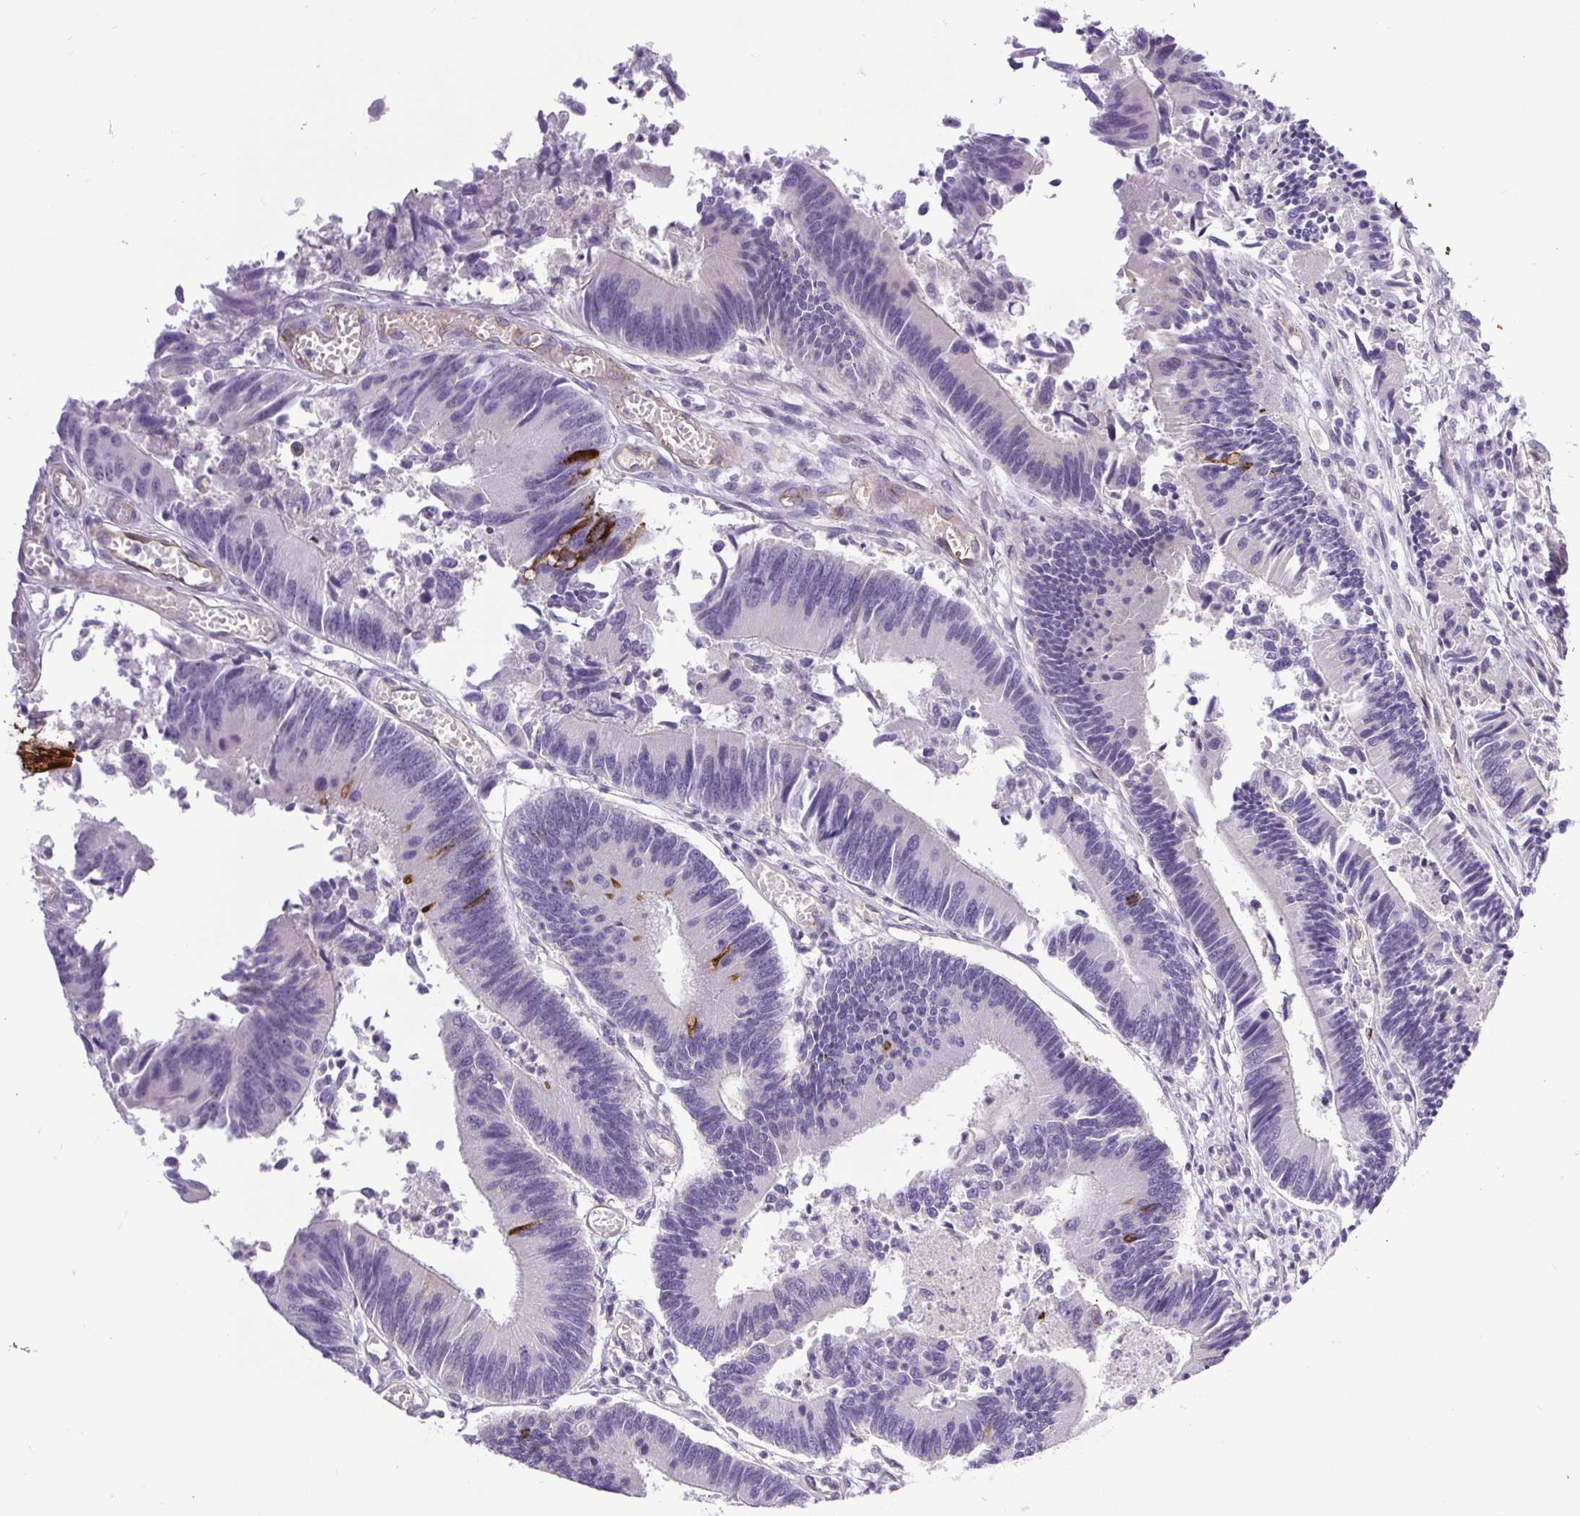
{"staining": {"intensity": "strong", "quantity": "<25%", "location": "cytoplasmic/membranous"}, "tissue": "colorectal cancer", "cell_type": "Tumor cells", "image_type": "cancer", "snomed": [{"axis": "morphology", "description": "Adenocarcinoma, NOS"}, {"axis": "topography", "description": "Colon"}], "caption": "Strong cytoplasmic/membranous protein positivity is present in about <25% of tumor cells in colorectal adenocarcinoma.", "gene": "BCAS1", "patient": {"sex": "female", "age": 67}}